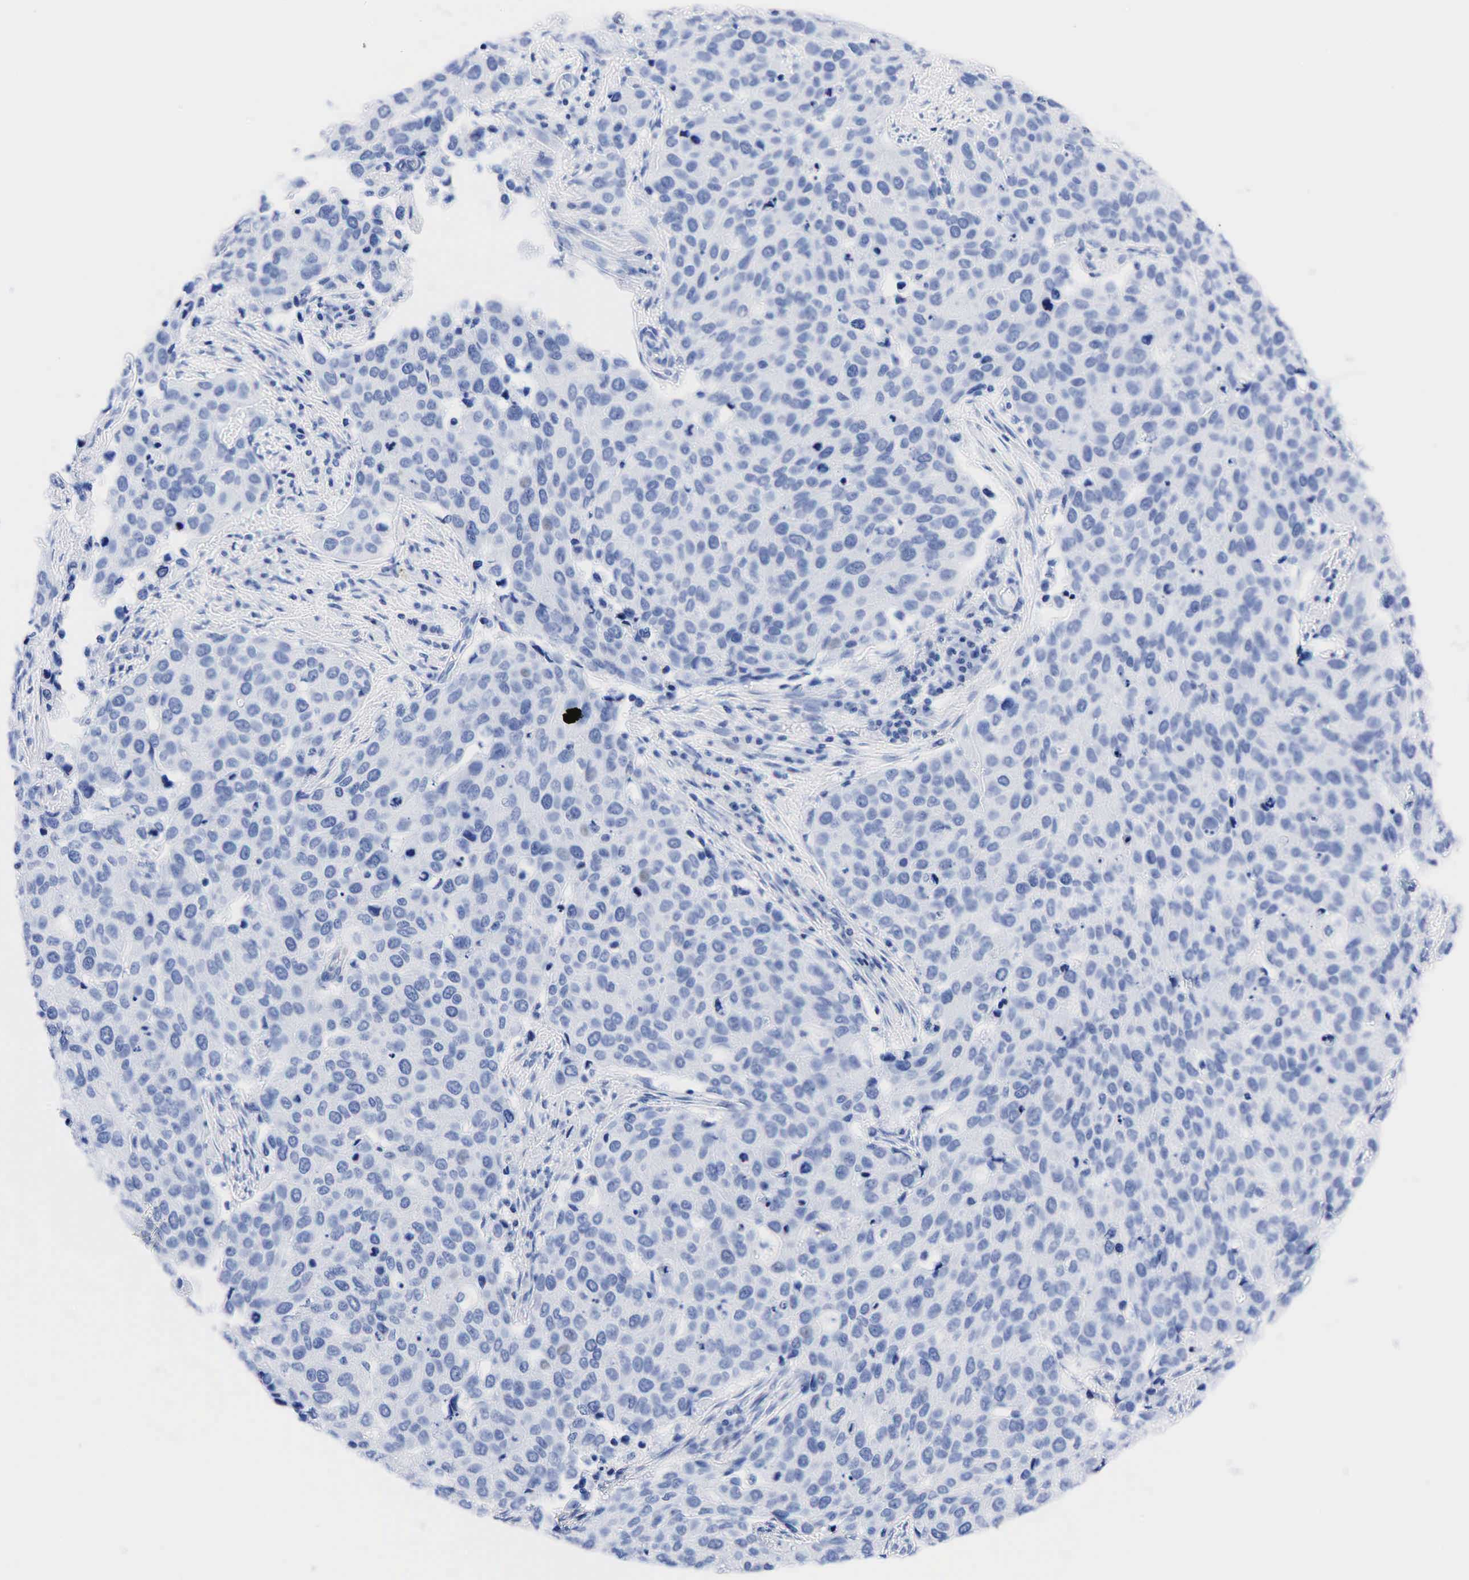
{"staining": {"intensity": "negative", "quantity": "none", "location": "none"}, "tissue": "cervical cancer", "cell_type": "Tumor cells", "image_type": "cancer", "snomed": [{"axis": "morphology", "description": "Squamous cell carcinoma, NOS"}, {"axis": "topography", "description": "Cervix"}], "caption": "Immunohistochemistry image of neoplastic tissue: squamous cell carcinoma (cervical) stained with DAB shows no significant protein staining in tumor cells.", "gene": "NKX2-1", "patient": {"sex": "female", "age": 54}}